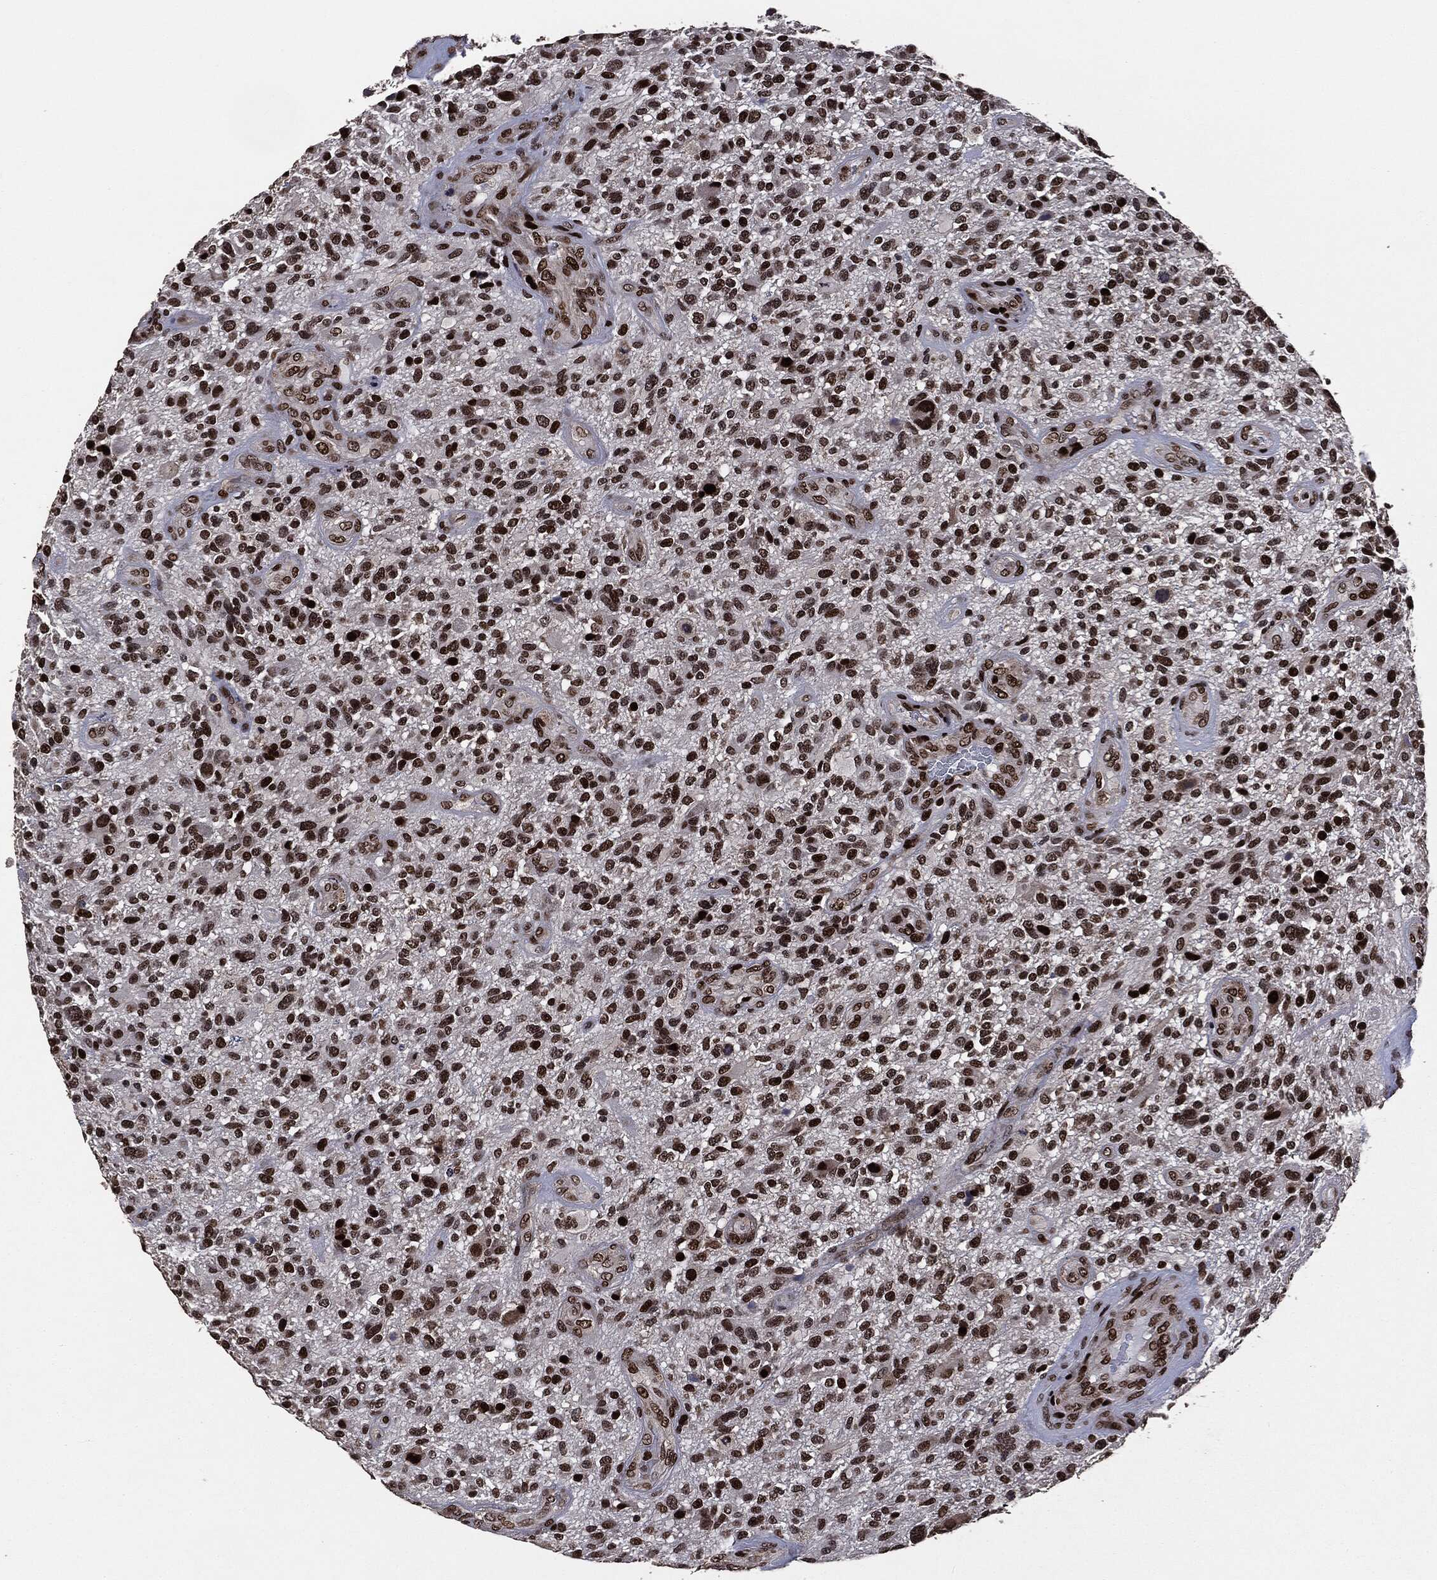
{"staining": {"intensity": "strong", "quantity": ">75%", "location": "nuclear"}, "tissue": "glioma", "cell_type": "Tumor cells", "image_type": "cancer", "snomed": [{"axis": "morphology", "description": "Glioma, malignant, High grade"}, {"axis": "topography", "description": "Brain"}], "caption": "Immunohistochemical staining of human malignant glioma (high-grade) shows high levels of strong nuclear expression in approximately >75% of tumor cells.", "gene": "DVL2", "patient": {"sex": "male", "age": 47}}